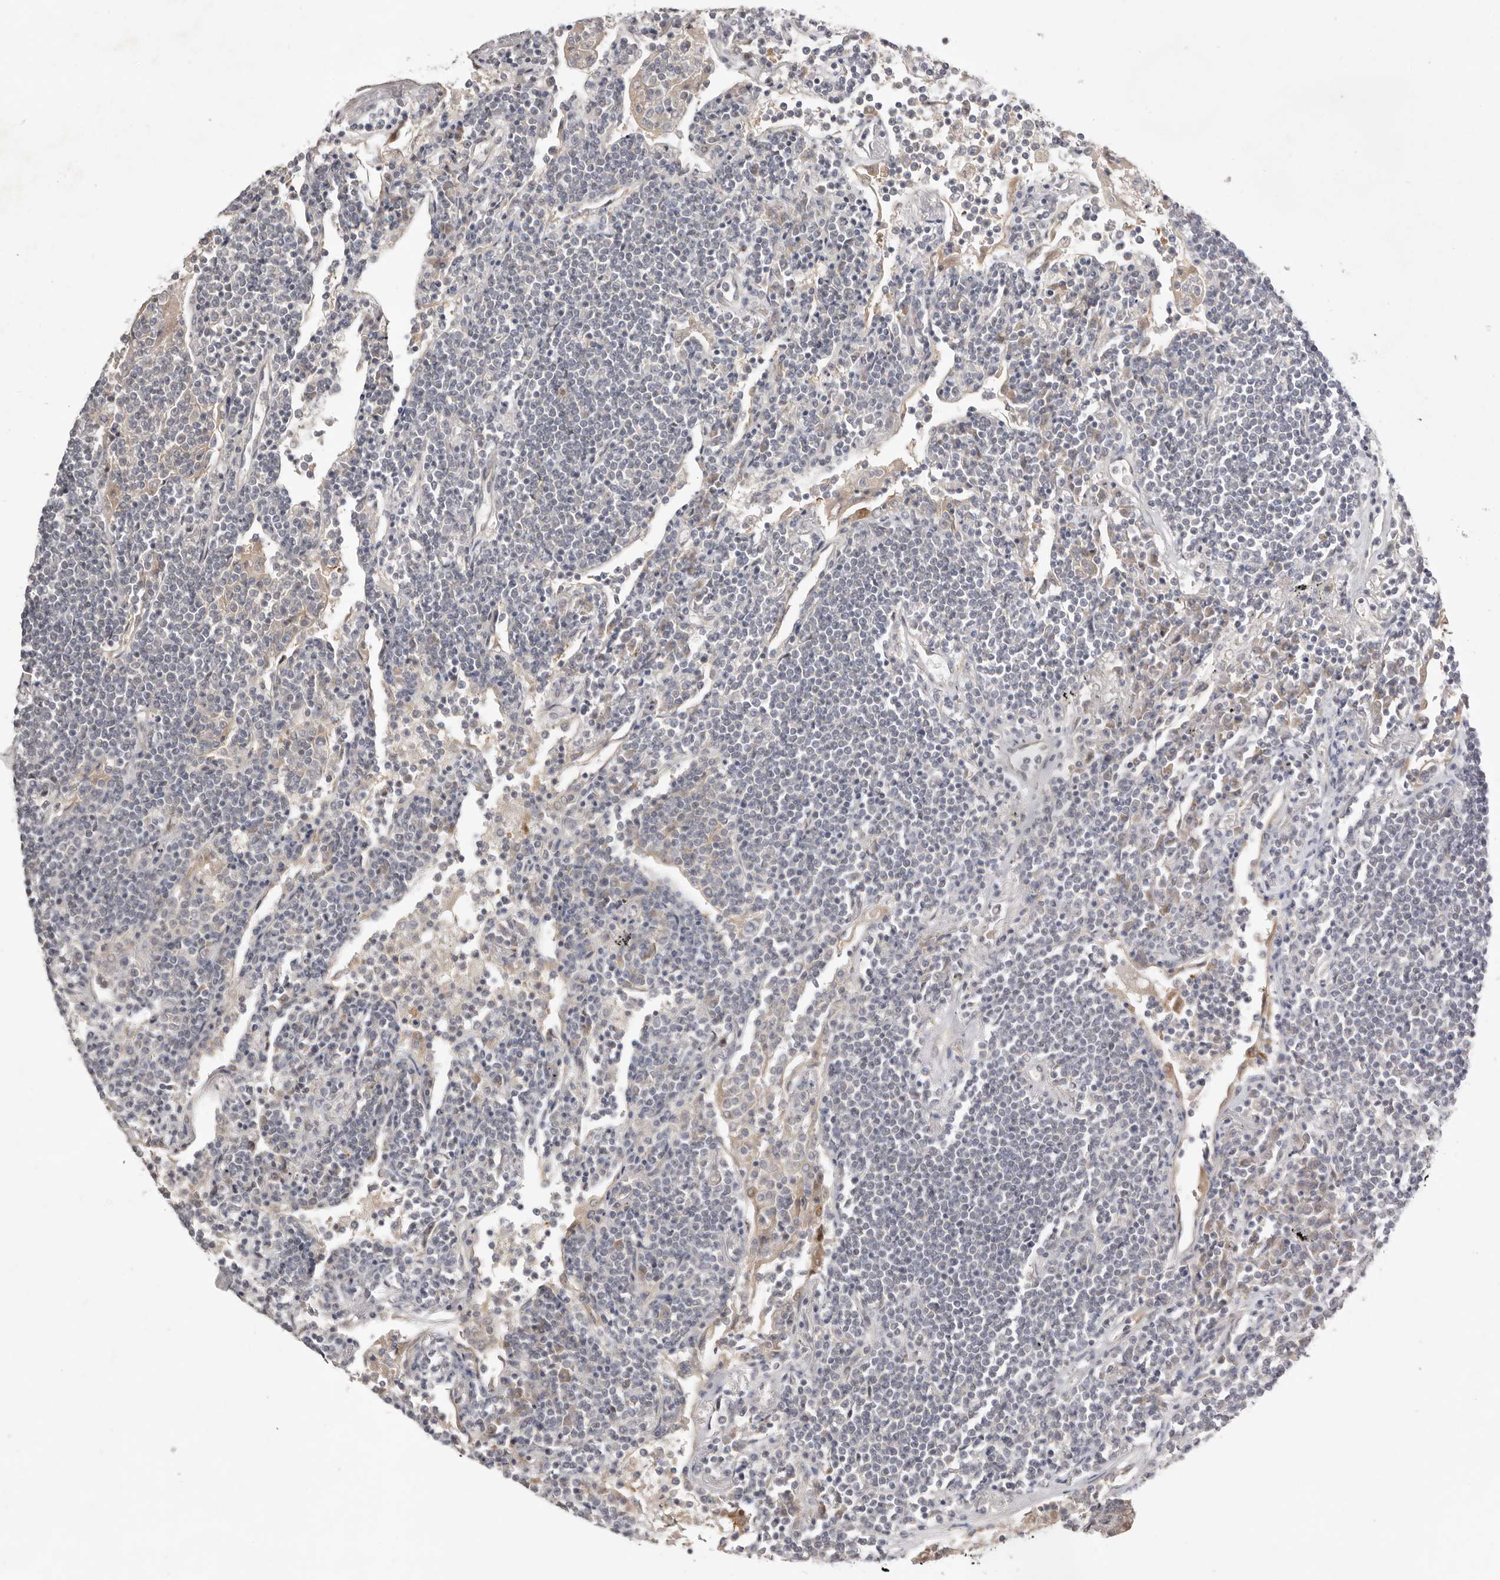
{"staining": {"intensity": "negative", "quantity": "none", "location": "none"}, "tissue": "lymphoma", "cell_type": "Tumor cells", "image_type": "cancer", "snomed": [{"axis": "morphology", "description": "Malignant lymphoma, non-Hodgkin's type, Low grade"}, {"axis": "topography", "description": "Lung"}], "caption": "DAB immunohistochemical staining of low-grade malignant lymphoma, non-Hodgkin's type reveals no significant positivity in tumor cells.", "gene": "NSUN4", "patient": {"sex": "female", "age": 71}}